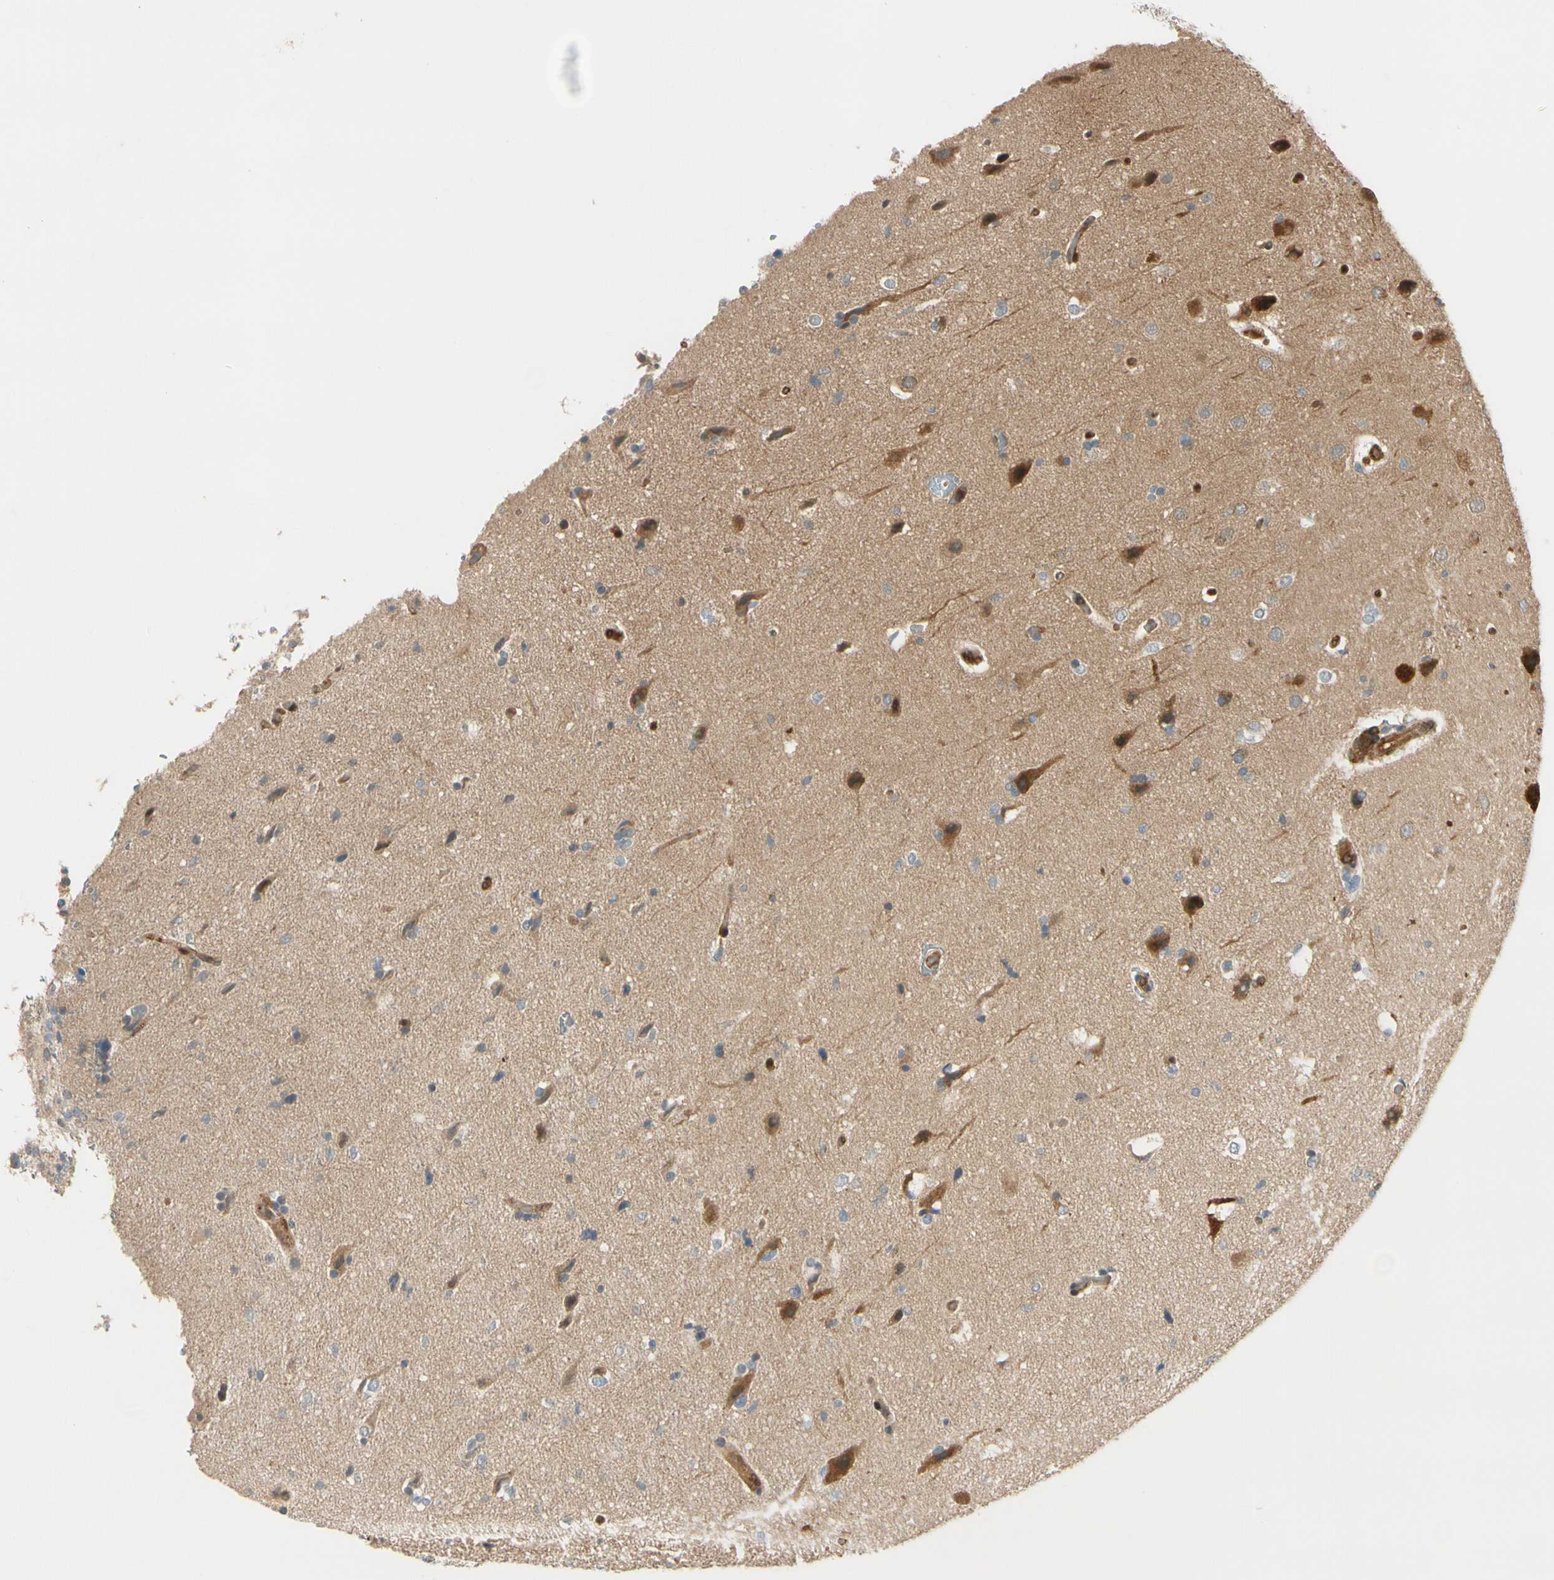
{"staining": {"intensity": "strong", "quantity": "<25%", "location": "cytoplasmic/membranous"}, "tissue": "glioma", "cell_type": "Tumor cells", "image_type": "cancer", "snomed": [{"axis": "morphology", "description": "Glioma, malignant, Low grade"}, {"axis": "topography", "description": "Brain"}], "caption": "Protein analysis of malignant low-grade glioma tissue exhibits strong cytoplasmic/membranous positivity in approximately <25% of tumor cells. (Stains: DAB in brown, nuclei in blue, Microscopy: brightfield microscopy at high magnification).", "gene": "RASGRF1", "patient": {"sex": "female", "age": 37}}